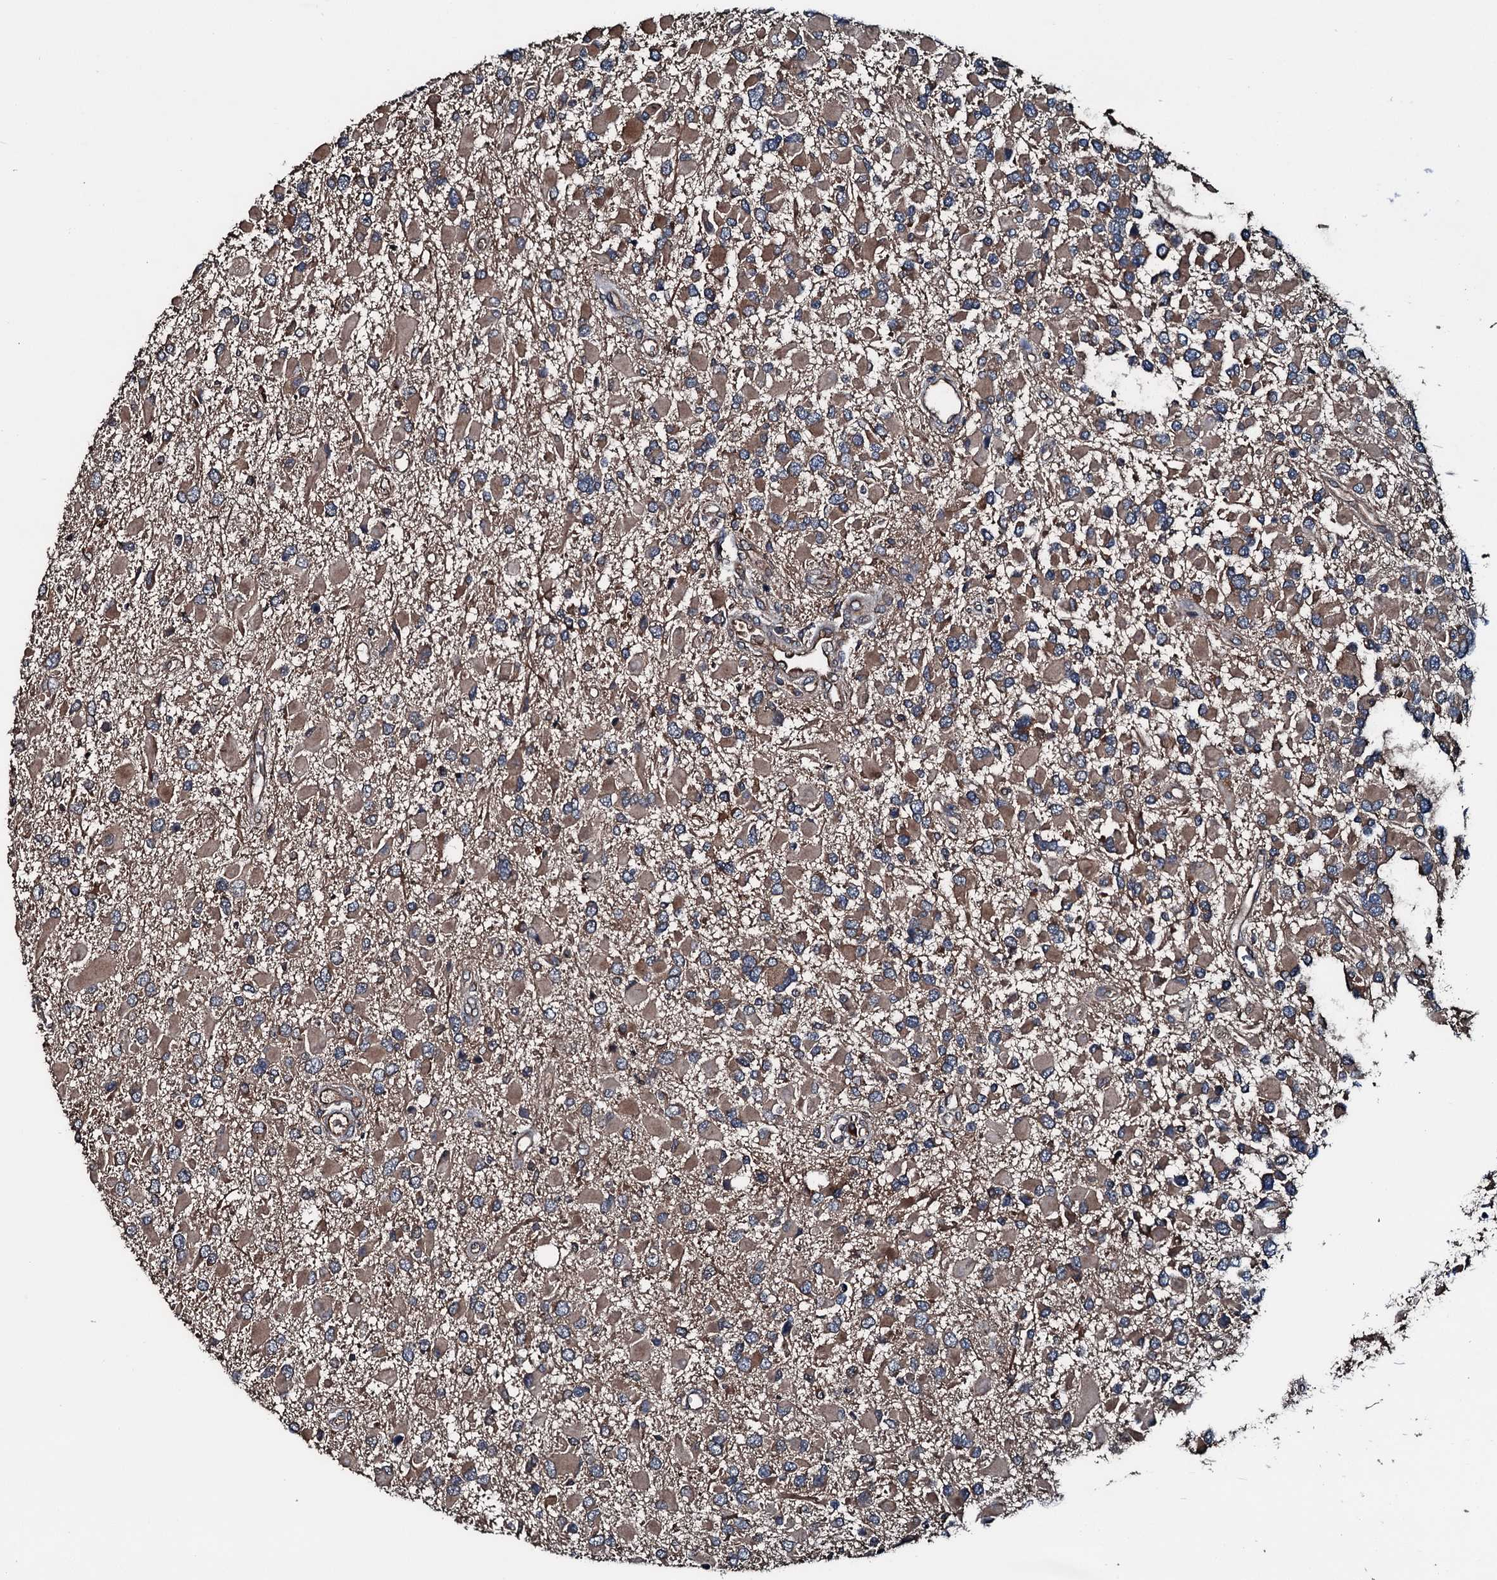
{"staining": {"intensity": "moderate", "quantity": ">75%", "location": "cytoplasmic/membranous"}, "tissue": "glioma", "cell_type": "Tumor cells", "image_type": "cancer", "snomed": [{"axis": "morphology", "description": "Glioma, malignant, High grade"}, {"axis": "topography", "description": "Brain"}], "caption": "Immunohistochemistry (IHC) micrograph of glioma stained for a protein (brown), which exhibits medium levels of moderate cytoplasmic/membranous positivity in about >75% of tumor cells.", "gene": "AARS1", "patient": {"sex": "male", "age": 53}}